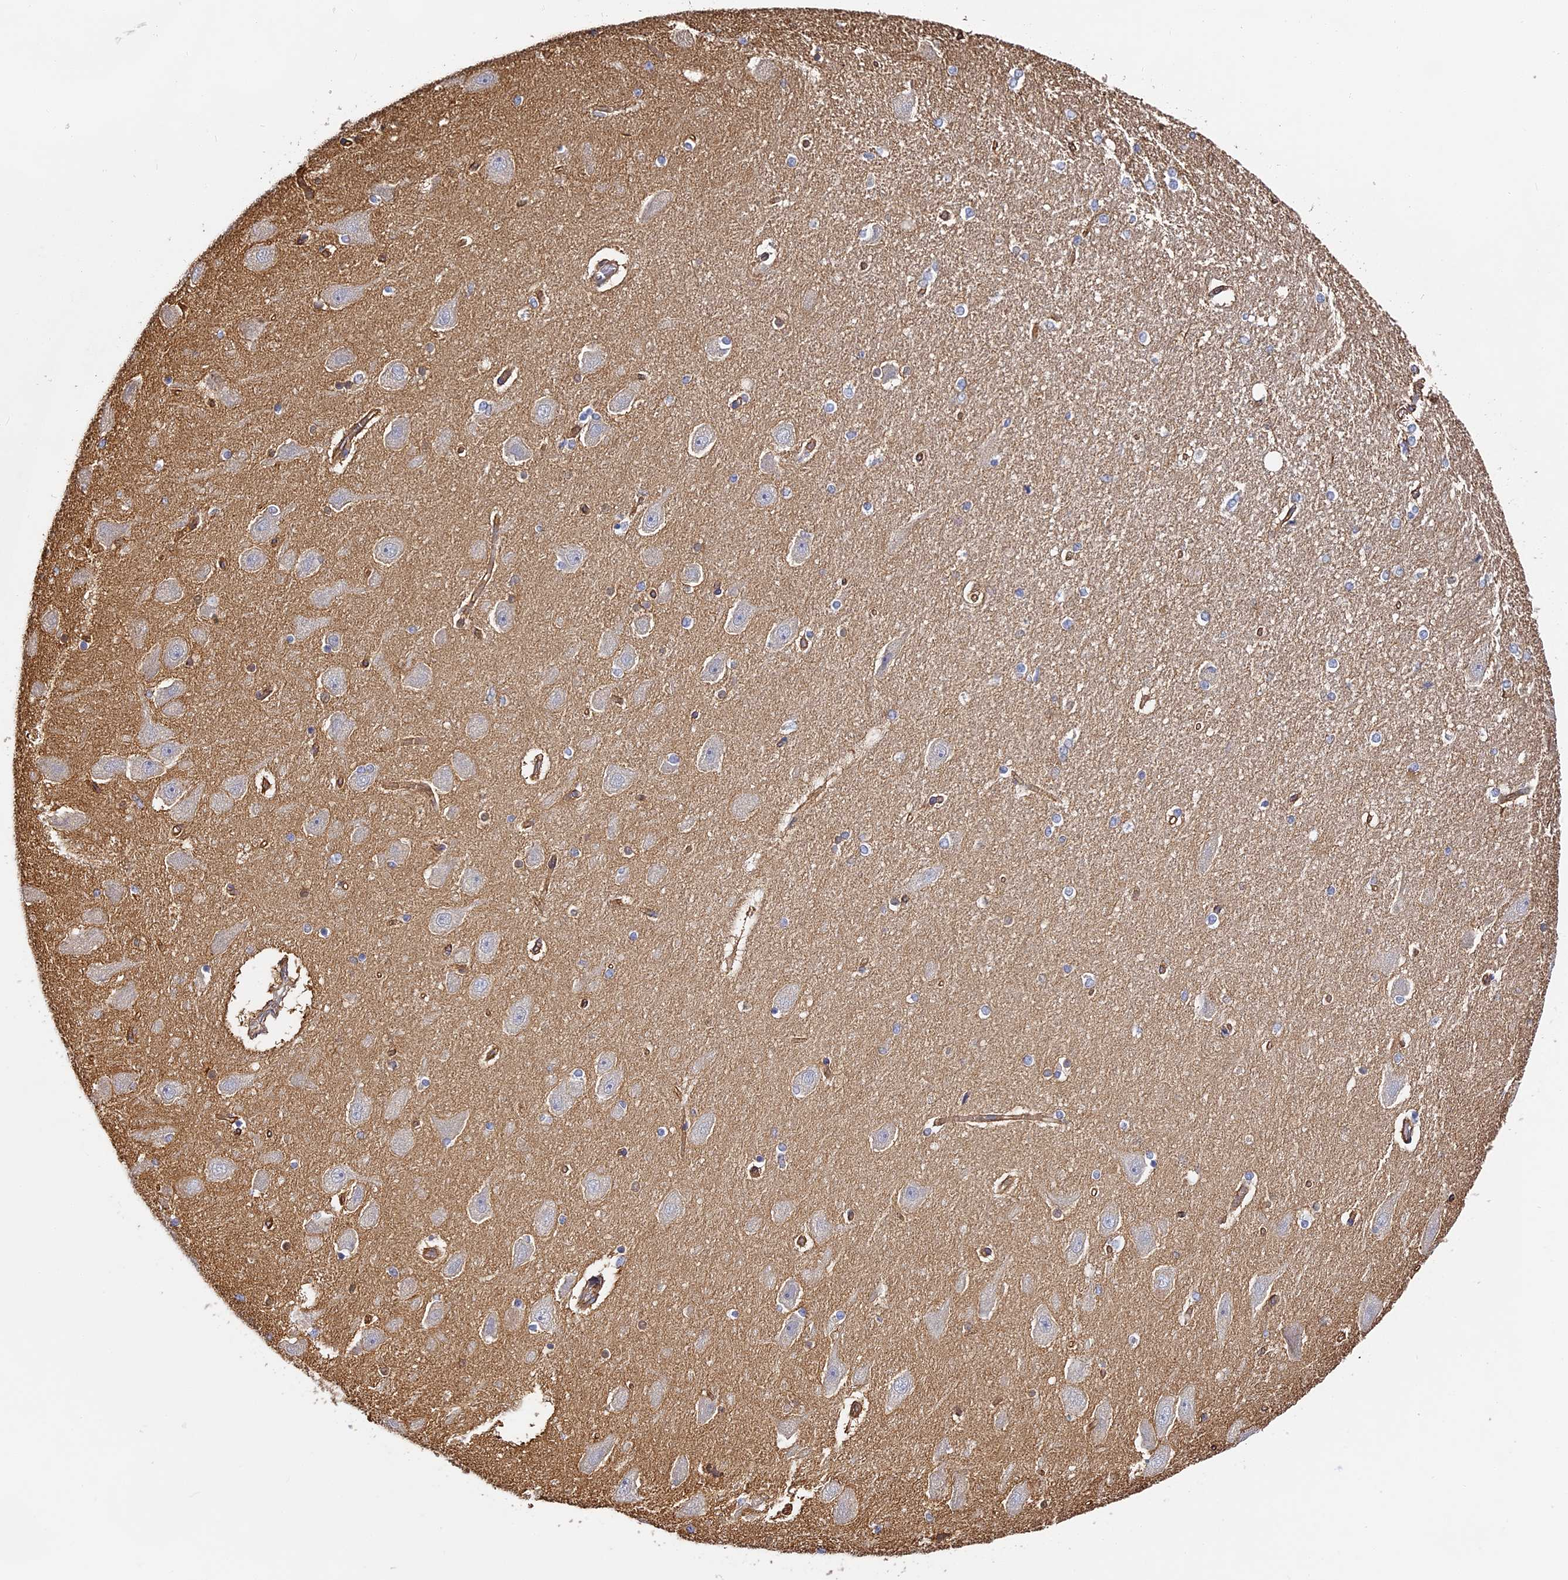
{"staining": {"intensity": "negative", "quantity": "none", "location": "none"}, "tissue": "hippocampus", "cell_type": "Glial cells", "image_type": "normal", "snomed": [{"axis": "morphology", "description": "Normal tissue, NOS"}, {"axis": "topography", "description": "Hippocampus"}], "caption": "DAB immunohistochemical staining of benign human hippocampus shows no significant expression in glial cells.", "gene": "CCDC30", "patient": {"sex": "female", "age": 54}}